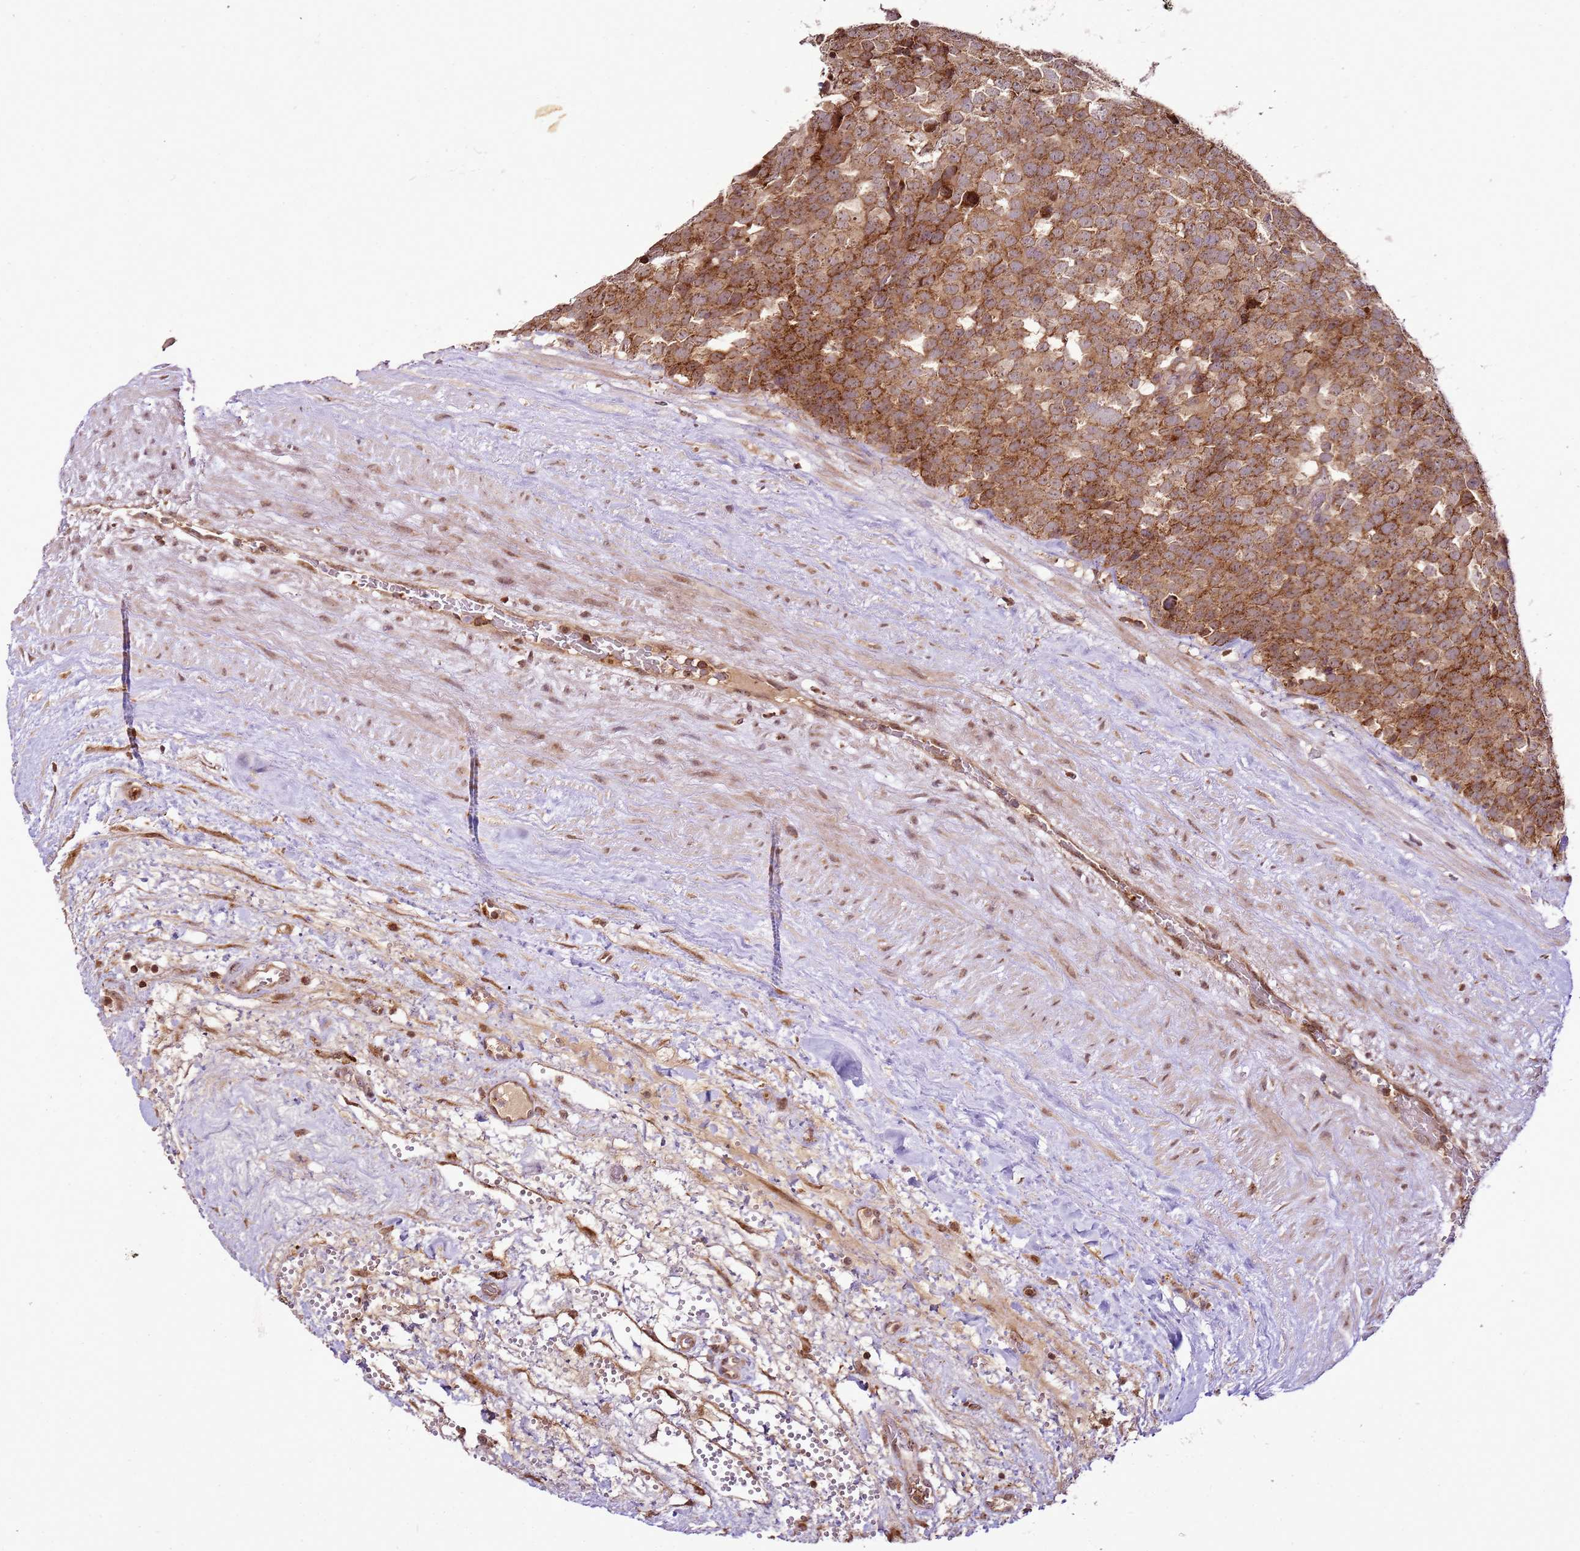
{"staining": {"intensity": "moderate", "quantity": ">75%", "location": "cytoplasmic/membranous"}, "tissue": "testis cancer", "cell_type": "Tumor cells", "image_type": "cancer", "snomed": [{"axis": "morphology", "description": "Seminoma, NOS"}, {"axis": "topography", "description": "Testis"}], "caption": "Immunohistochemistry (IHC) photomicrograph of testis seminoma stained for a protein (brown), which displays medium levels of moderate cytoplasmic/membranous expression in about >75% of tumor cells.", "gene": "RASA3", "patient": {"sex": "male", "age": 71}}